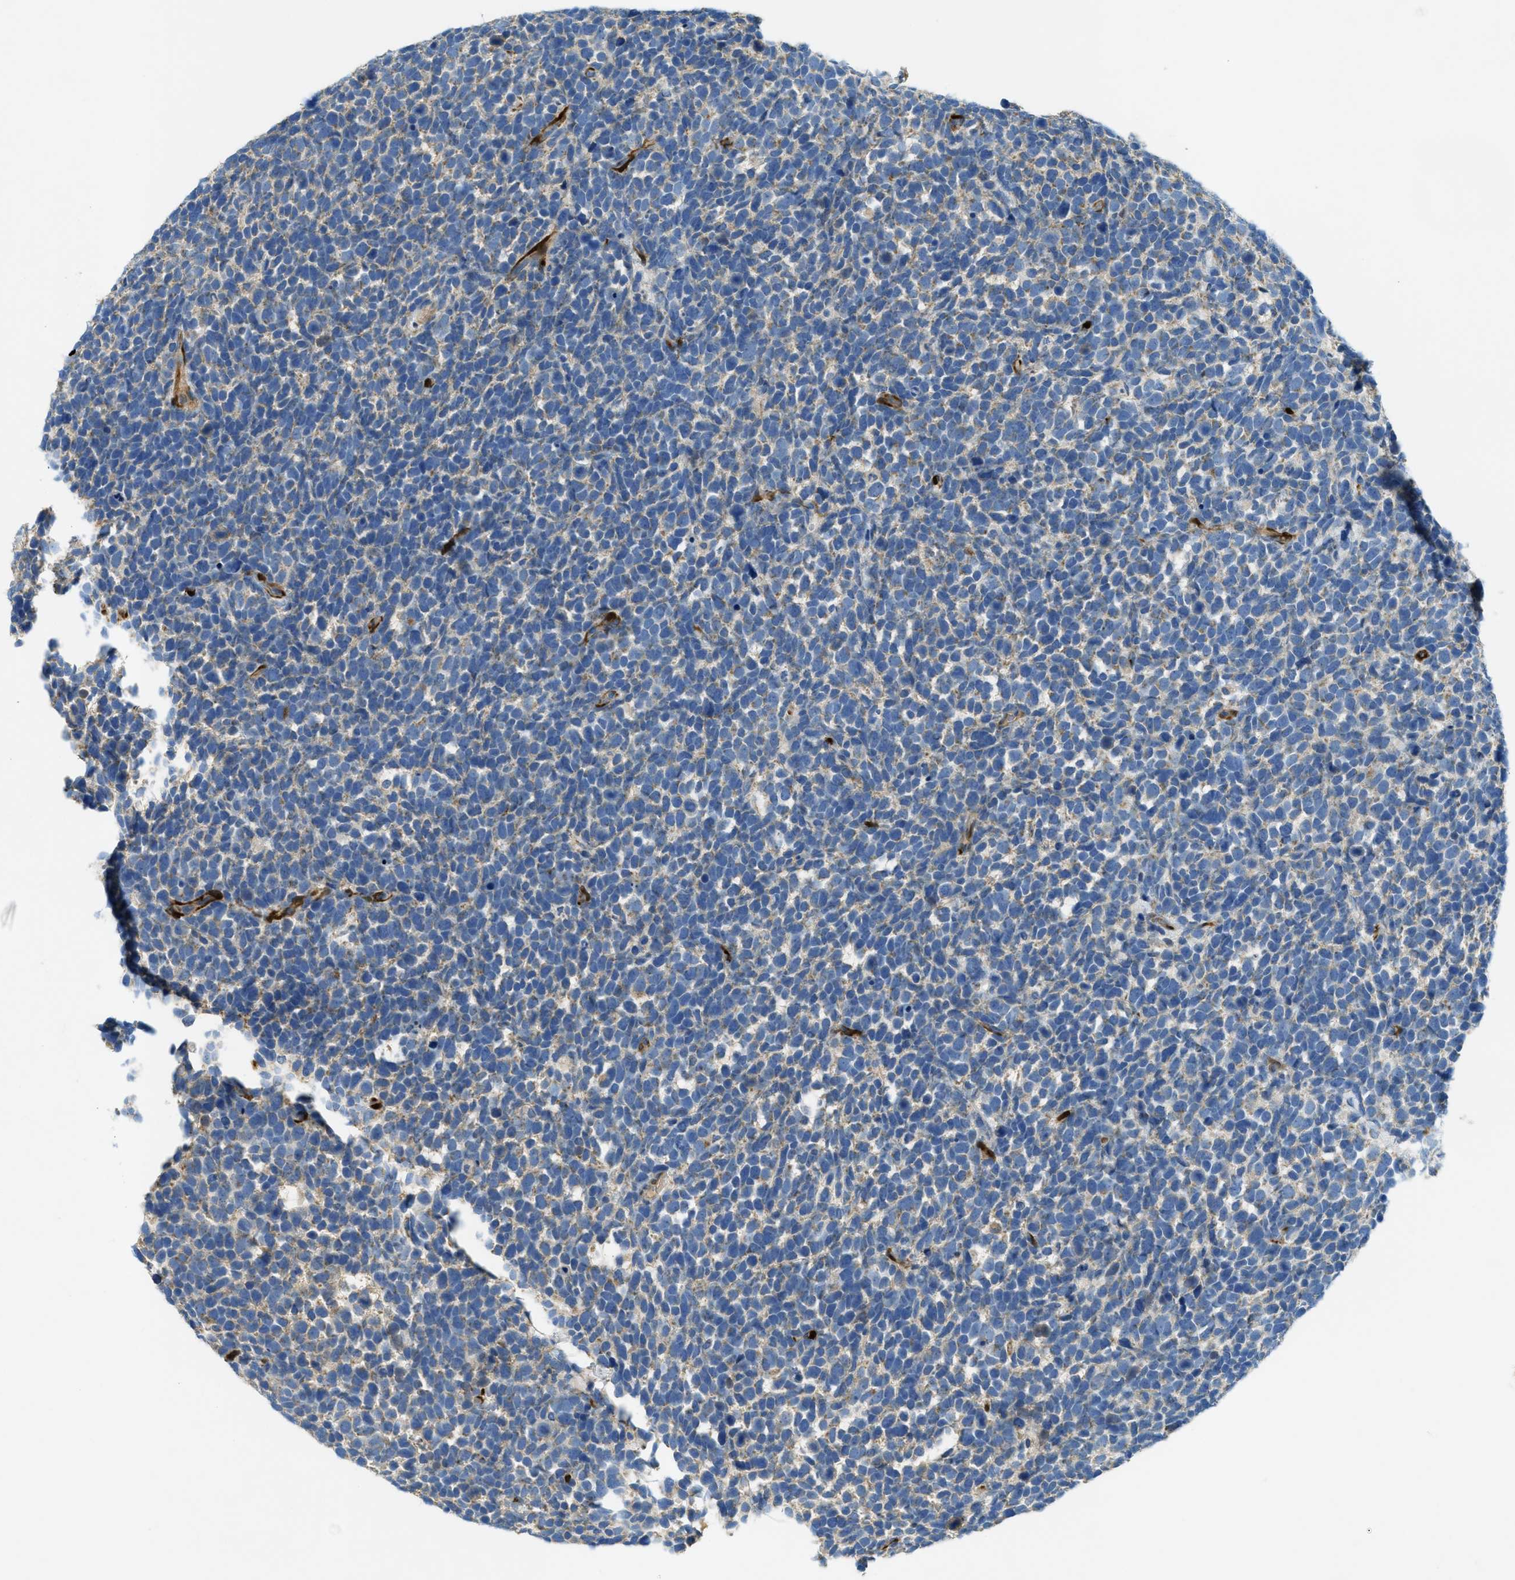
{"staining": {"intensity": "weak", "quantity": "<25%", "location": "cytoplasmic/membranous"}, "tissue": "urothelial cancer", "cell_type": "Tumor cells", "image_type": "cancer", "snomed": [{"axis": "morphology", "description": "Urothelial carcinoma, High grade"}, {"axis": "topography", "description": "Urinary bladder"}], "caption": "DAB (3,3'-diaminobenzidine) immunohistochemical staining of urothelial cancer exhibits no significant positivity in tumor cells. The staining is performed using DAB brown chromogen with nuclei counter-stained in using hematoxylin.", "gene": "CYGB", "patient": {"sex": "female", "age": 82}}